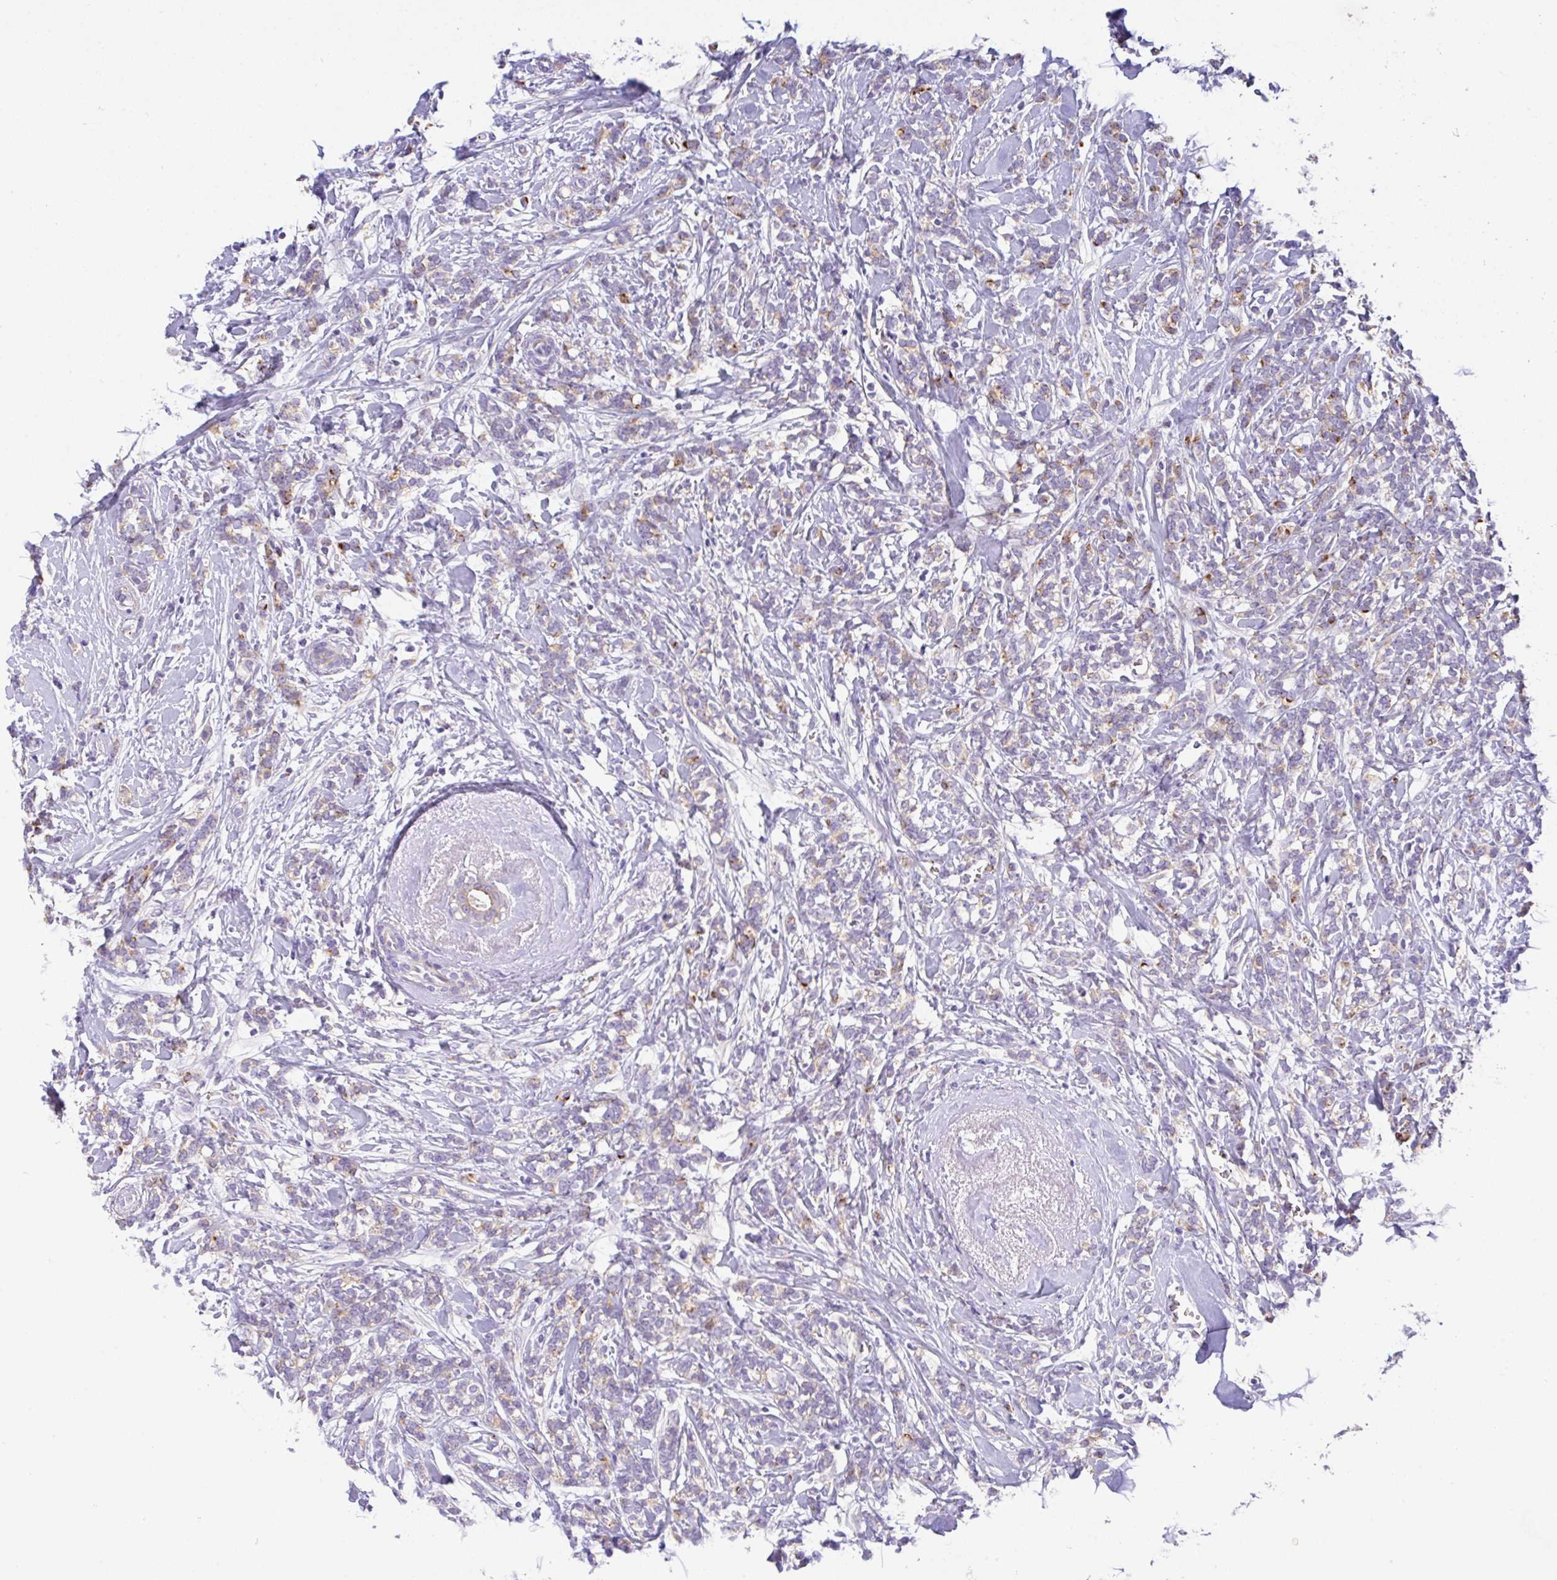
{"staining": {"intensity": "moderate", "quantity": "25%-75%", "location": "cytoplasmic/membranous"}, "tissue": "breast cancer", "cell_type": "Tumor cells", "image_type": "cancer", "snomed": [{"axis": "morphology", "description": "Lobular carcinoma"}, {"axis": "topography", "description": "Breast"}], "caption": "Immunohistochemical staining of human lobular carcinoma (breast) shows medium levels of moderate cytoplasmic/membranous protein positivity in approximately 25%-75% of tumor cells.", "gene": "EPN3", "patient": {"sex": "female", "age": 59}}